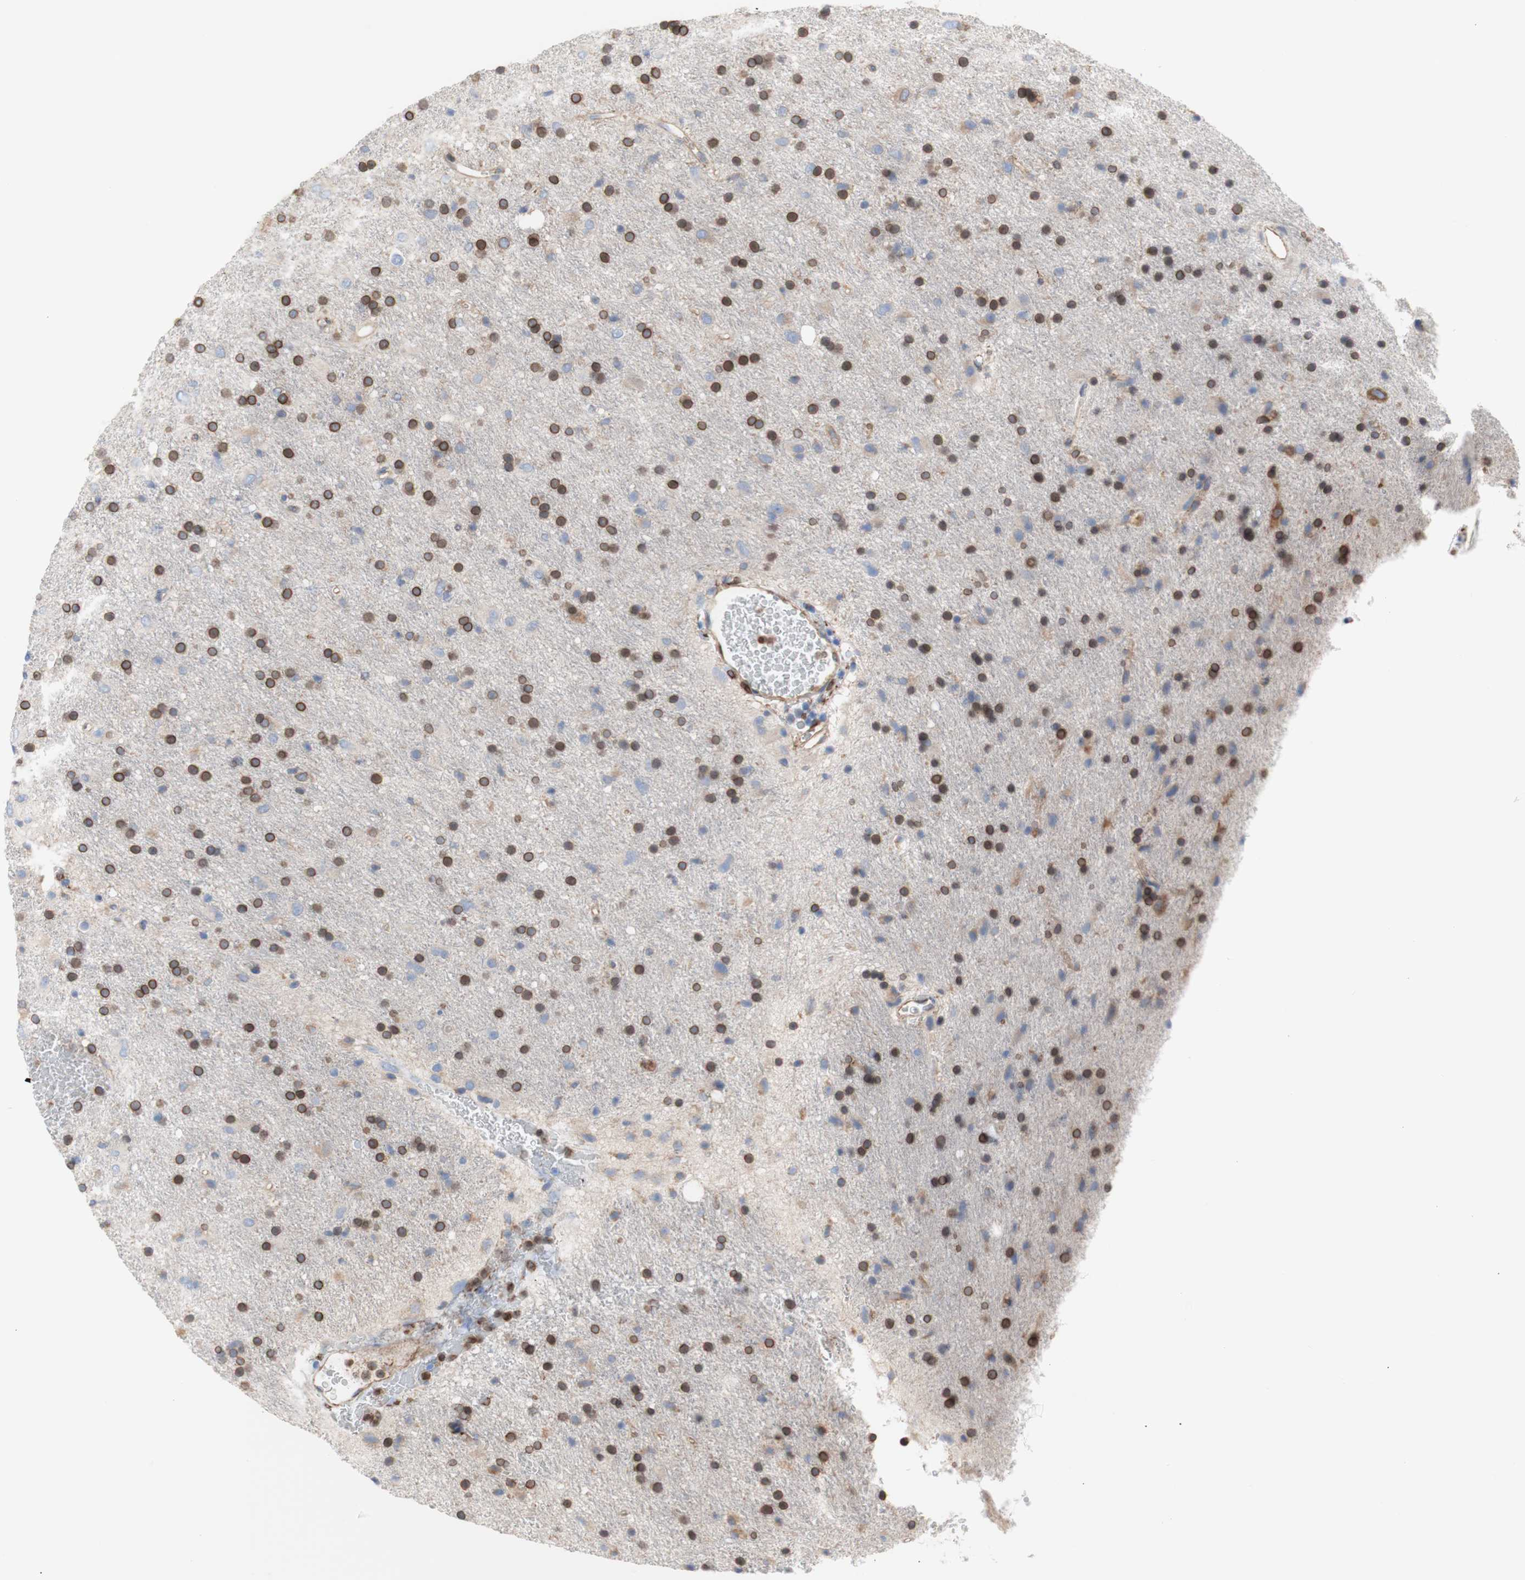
{"staining": {"intensity": "moderate", "quantity": "25%-75%", "location": "cytoplasmic/membranous,nuclear"}, "tissue": "glioma", "cell_type": "Tumor cells", "image_type": "cancer", "snomed": [{"axis": "morphology", "description": "Glioma, malignant, Low grade"}, {"axis": "topography", "description": "Brain"}], "caption": "Immunohistochemical staining of human glioma demonstrates moderate cytoplasmic/membranous and nuclear protein expression in about 25%-75% of tumor cells. (Stains: DAB (3,3'-diaminobenzidine) in brown, nuclei in blue, Microscopy: brightfield microscopy at high magnification).", "gene": "ERLIN1", "patient": {"sex": "male", "age": 77}}